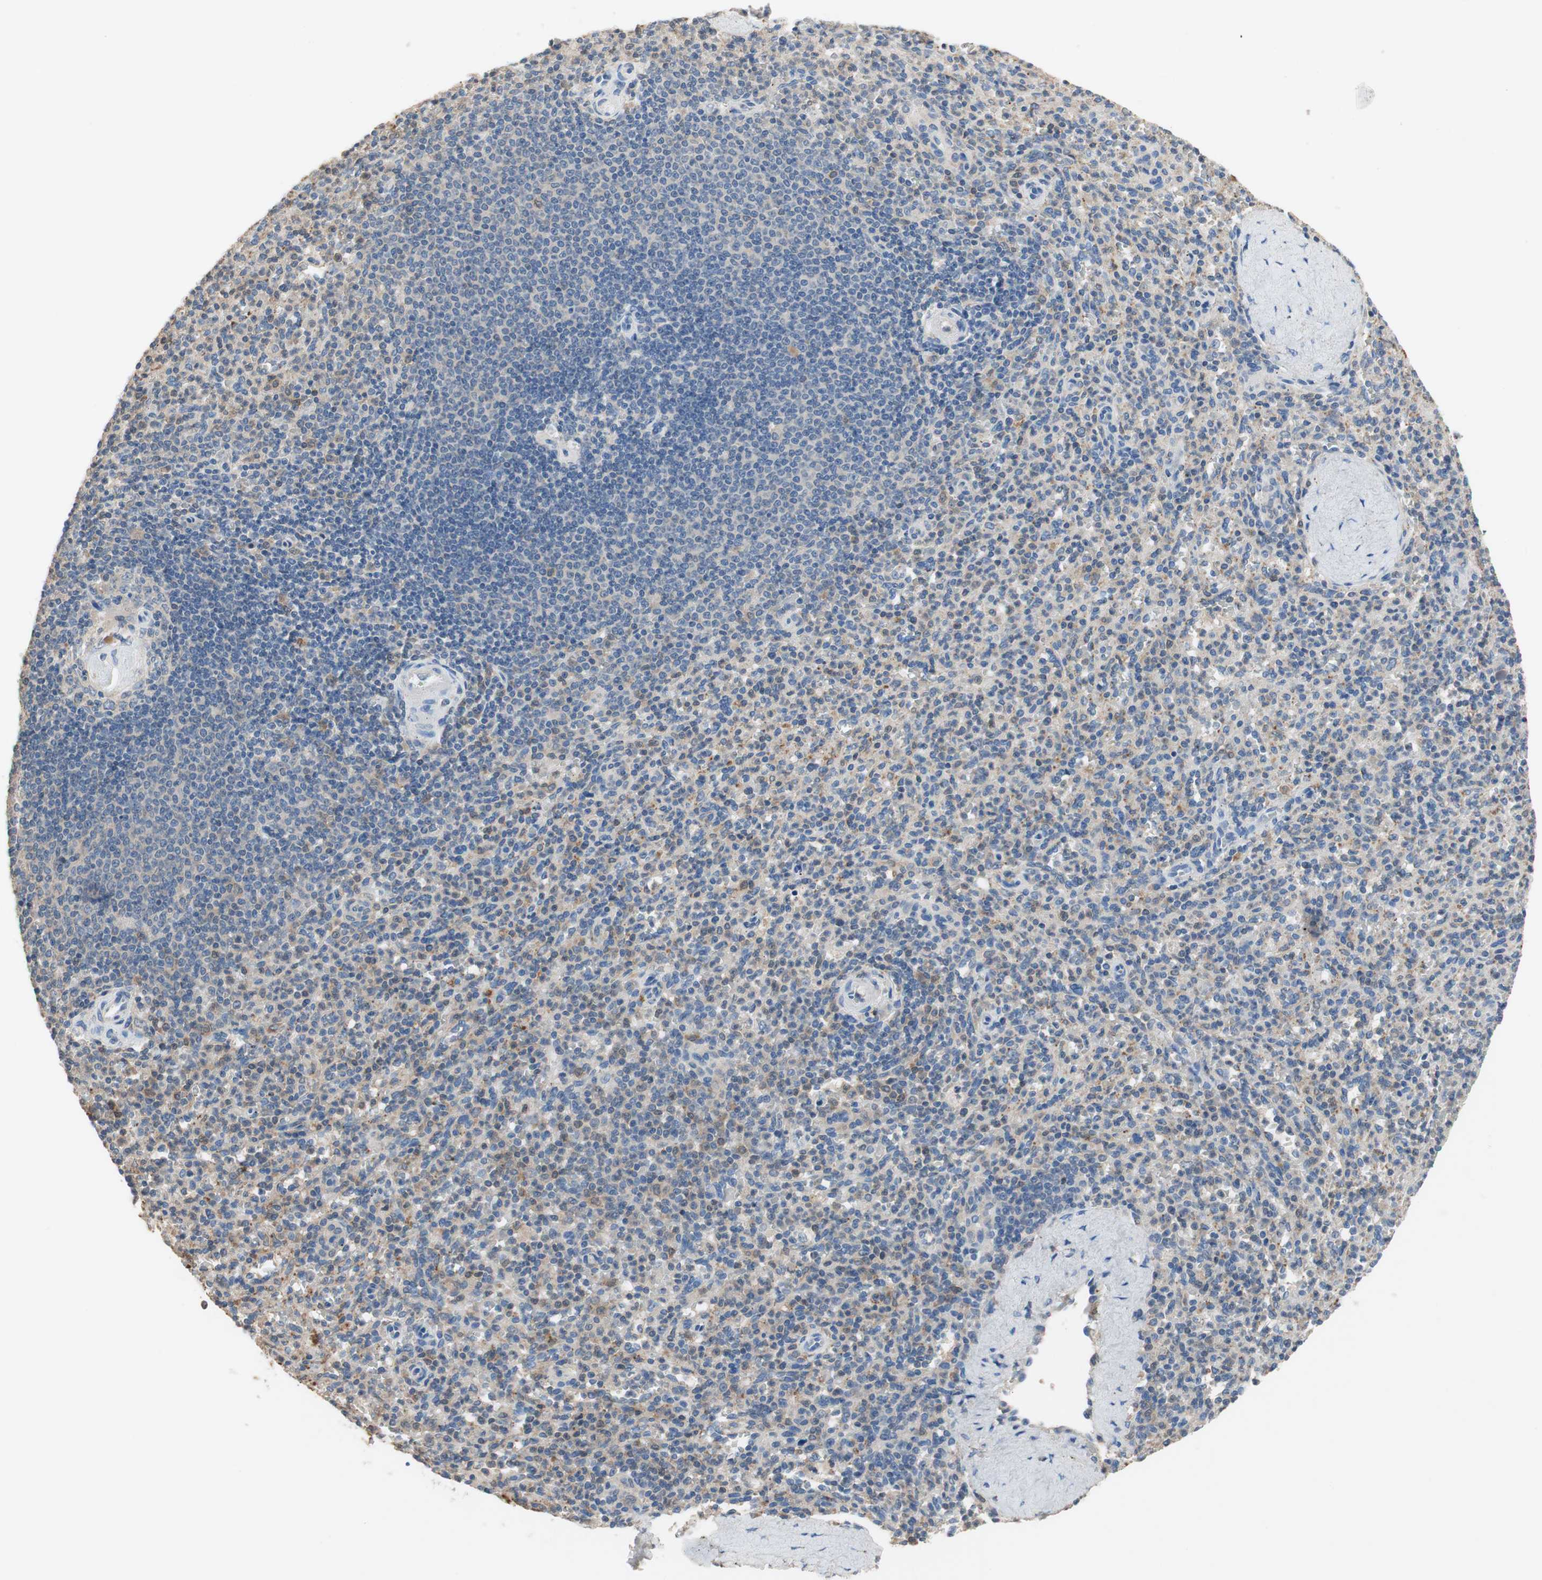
{"staining": {"intensity": "weak", "quantity": "<25%", "location": "cytoplasmic/membranous"}, "tissue": "spleen", "cell_type": "Cells in red pulp", "image_type": "normal", "snomed": [{"axis": "morphology", "description": "Normal tissue, NOS"}, {"axis": "topography", "description": "Spleen"}], "caption": "An IHC image of normal spleen is shown. There is no staining in cells in red pulp of spleen.", "gene": "ADAP1", "patient": {"sex": "male", "age": 36}}